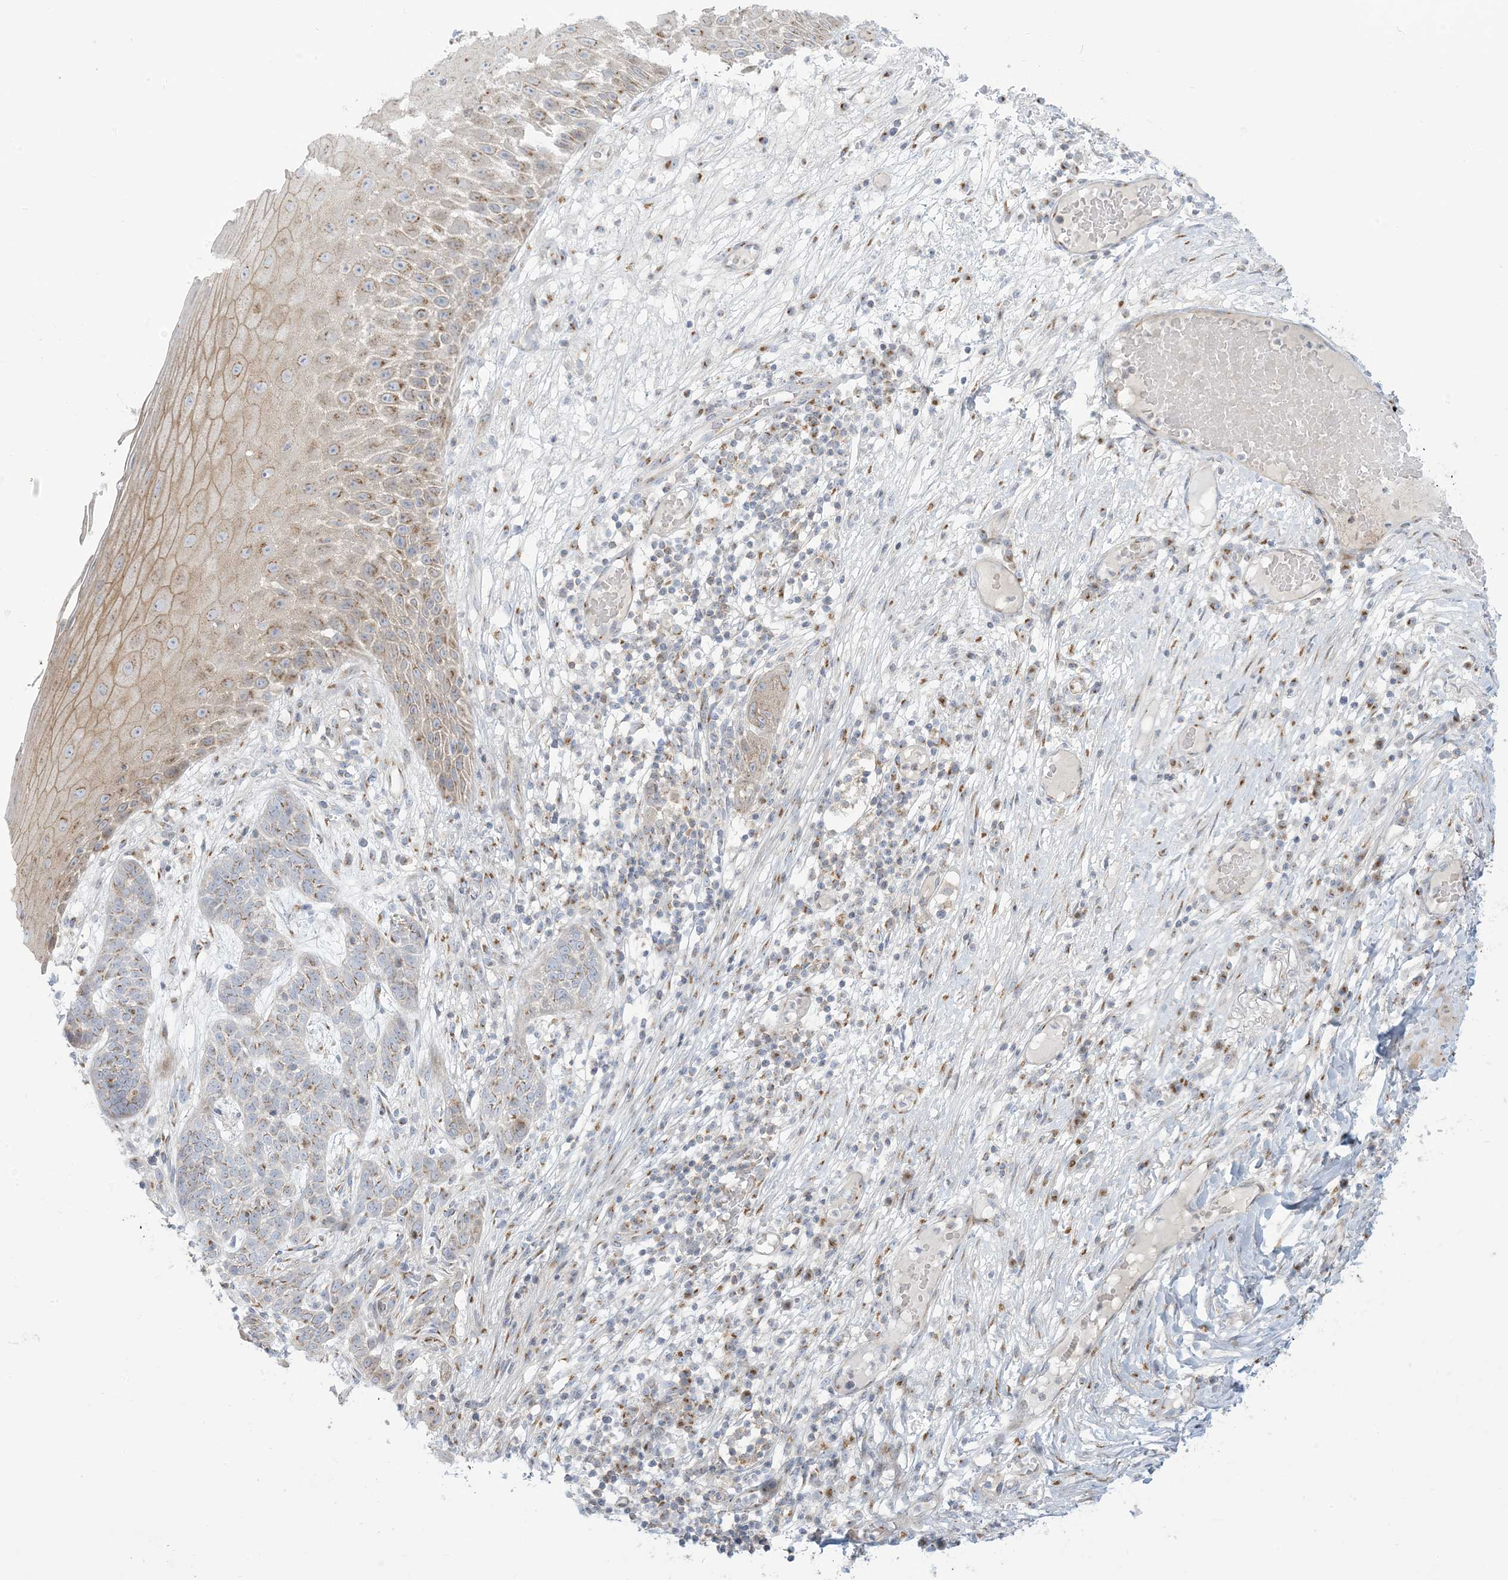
{"staining": {"intensity": "weak", "quantity": ">75%", "location": "cytoplasmic/membranous"}, "tissue": "skin cancer", "cell_type": "Tumor cells", "image_type": "cancer", "snomed": [{"axis": "morphology", "description": "Normal tissue, NOS"}, {"axis": "morphology", "description": "Basal cell carcinoma"}, {"axis": "topography", "description": "Skin"}], "caption": "Weak cytoplasmic/membranous protein positivity is appreciated in approximately >75% of tumor cells in skin cancer.", "gene": "AFTPH", "patient": {"sex": "male", "age": 64}}